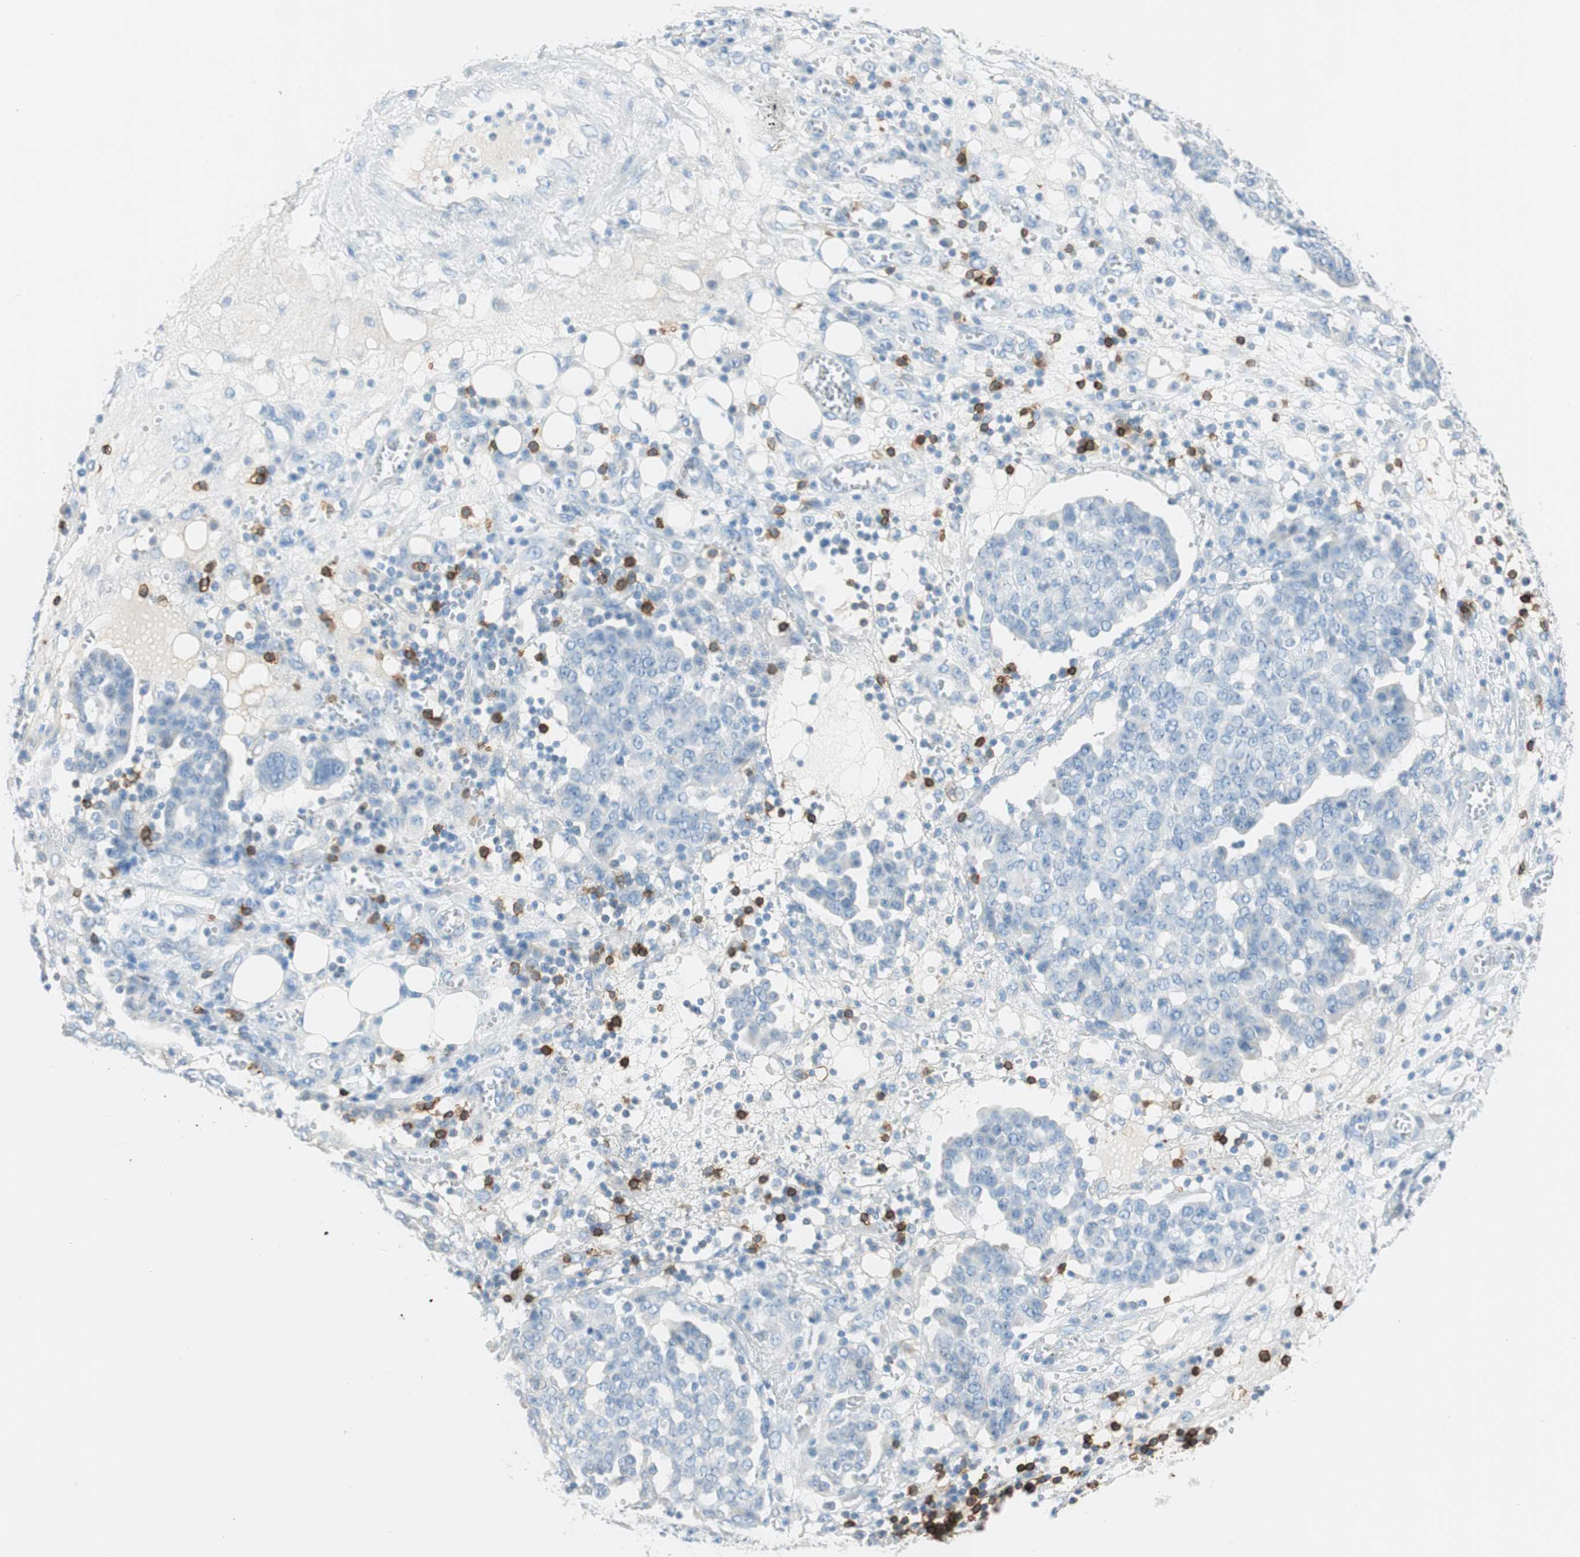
{"staining": {"intensity": "negative", "quantity": "none", "location": "none"}, "tissue": "ovarian cancer", "cell_type": "Tumor cells", "image_type": "cancer", "snomed": [{"axis": "morphology", "description": "Cystadenocarcinoma, serous, NOS"}, {"axis": "topography", "description": "Soft tissue"}, {"axis": "topography", "description": "Ovary"}], "caption": "Immunohistochemical staining of ovarian cancer (serous cystadenocarcinoma) exhibits no significant staining in tumor cells. (Brightfield microscopy of DAB IHC at high magnification).", "gene": "TNFRSF13C", "patient": {"sex": "female", "age": 57}}